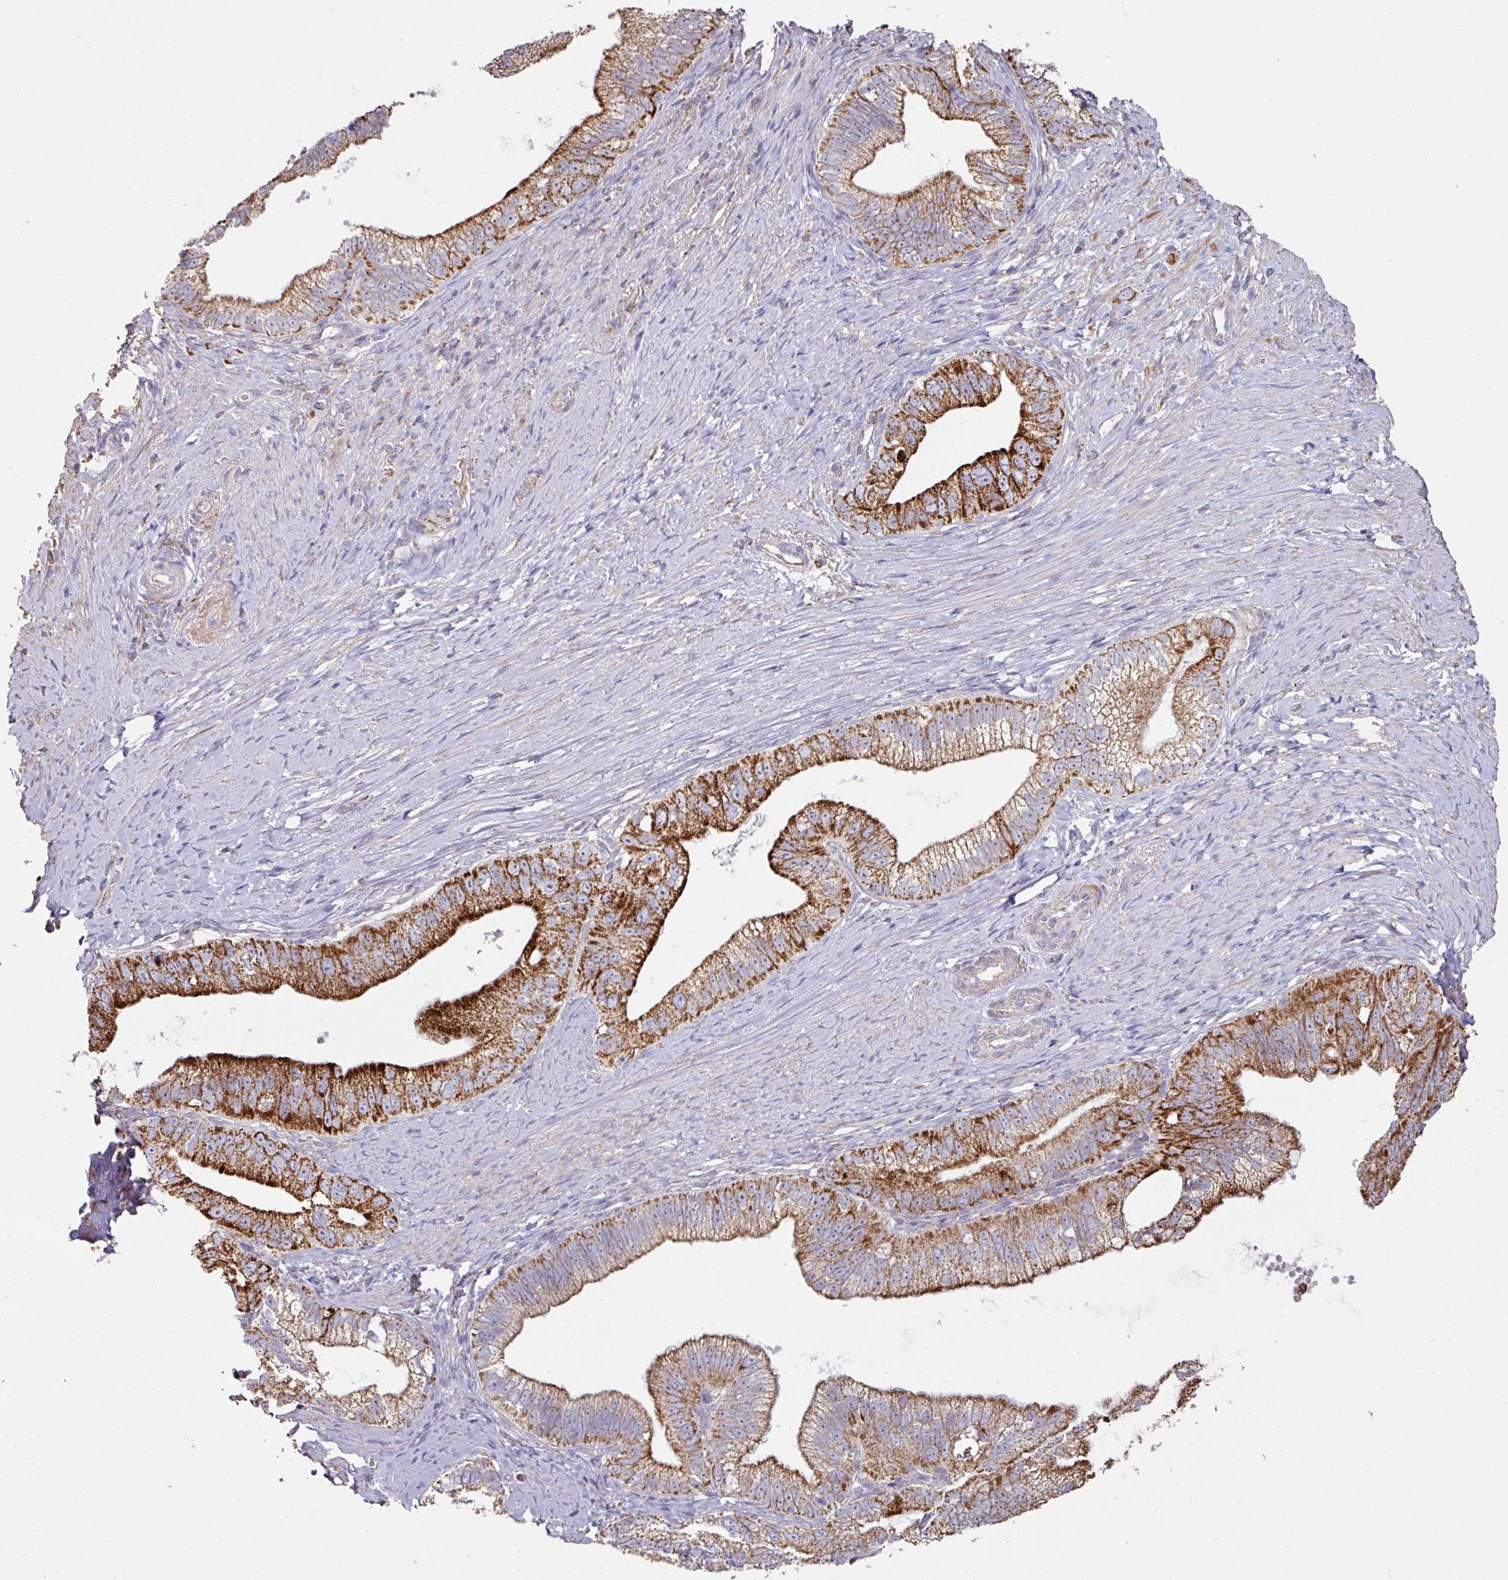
{"staining": {"intensity": "strong", "quantity": ">75%", "location": "cytoplasmic/membranous"}, "tissue": "pancreatic cancer", "cell_type": "Tumor cells", "image_type": "cancer", "snomed": [{"axis": "morphology", "description": "Adenocarcinoma, NOS"}, {"axis": "topography", "description": "Pancreas"}], "caption": "Pancreatic cancer tissue shows strong cytoplasmic/membranous staining in approximately >75% of tumor cells, visualized by immunohistochemistry. (IHC, brightfield microscopy, high magnification).", "gene": "OR2D3", "patient": {"sex": "male", "age": 70}}